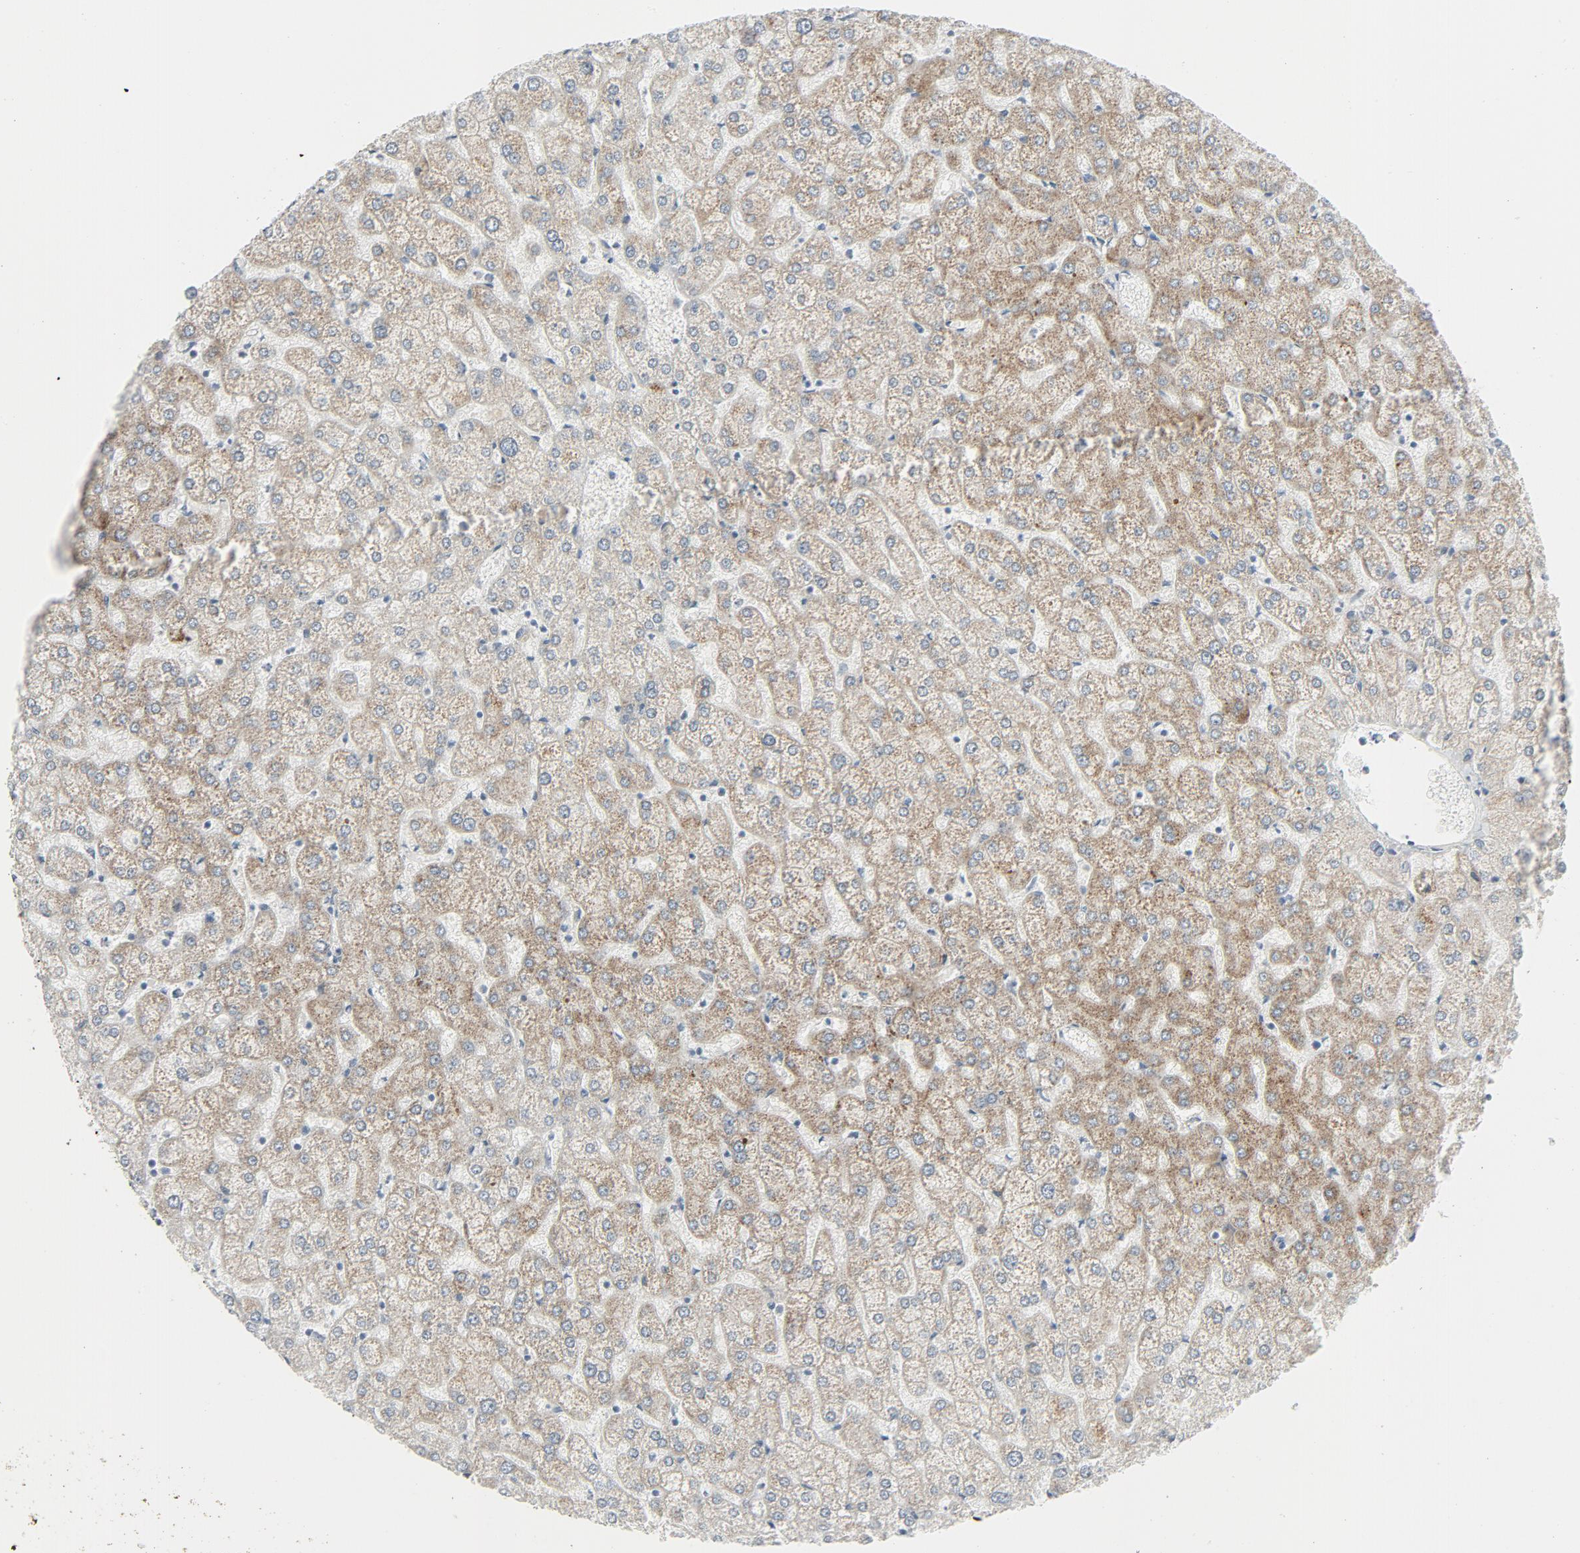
{"staining": {"intensity": "weak", "quantity": "25%-75%", "location": "cytoplasmic/membranous"}, "tissue": "liver", "cell_type": "Cholangiocytes", "image_type": "normal", "snomed": [{"axis": "morphology", "description": "Normal tissue, NOS"}, {"axis": "topography", "description": "Liver"}], "caption": "High-power microscopy captured an immunohistochemistry photomicrograph of normal liver, revealing weak cytoplasmic/membranous expression in about 25%-75% of cholangiocytes. (Stains: DAB (3,3'-diaminobenzidine) in brown, nuclei in blue, Microscopy: brightfield microscopy at high magnification).", "gene": "FGFR3", "patient": {"sex": "female", "age": 32}}